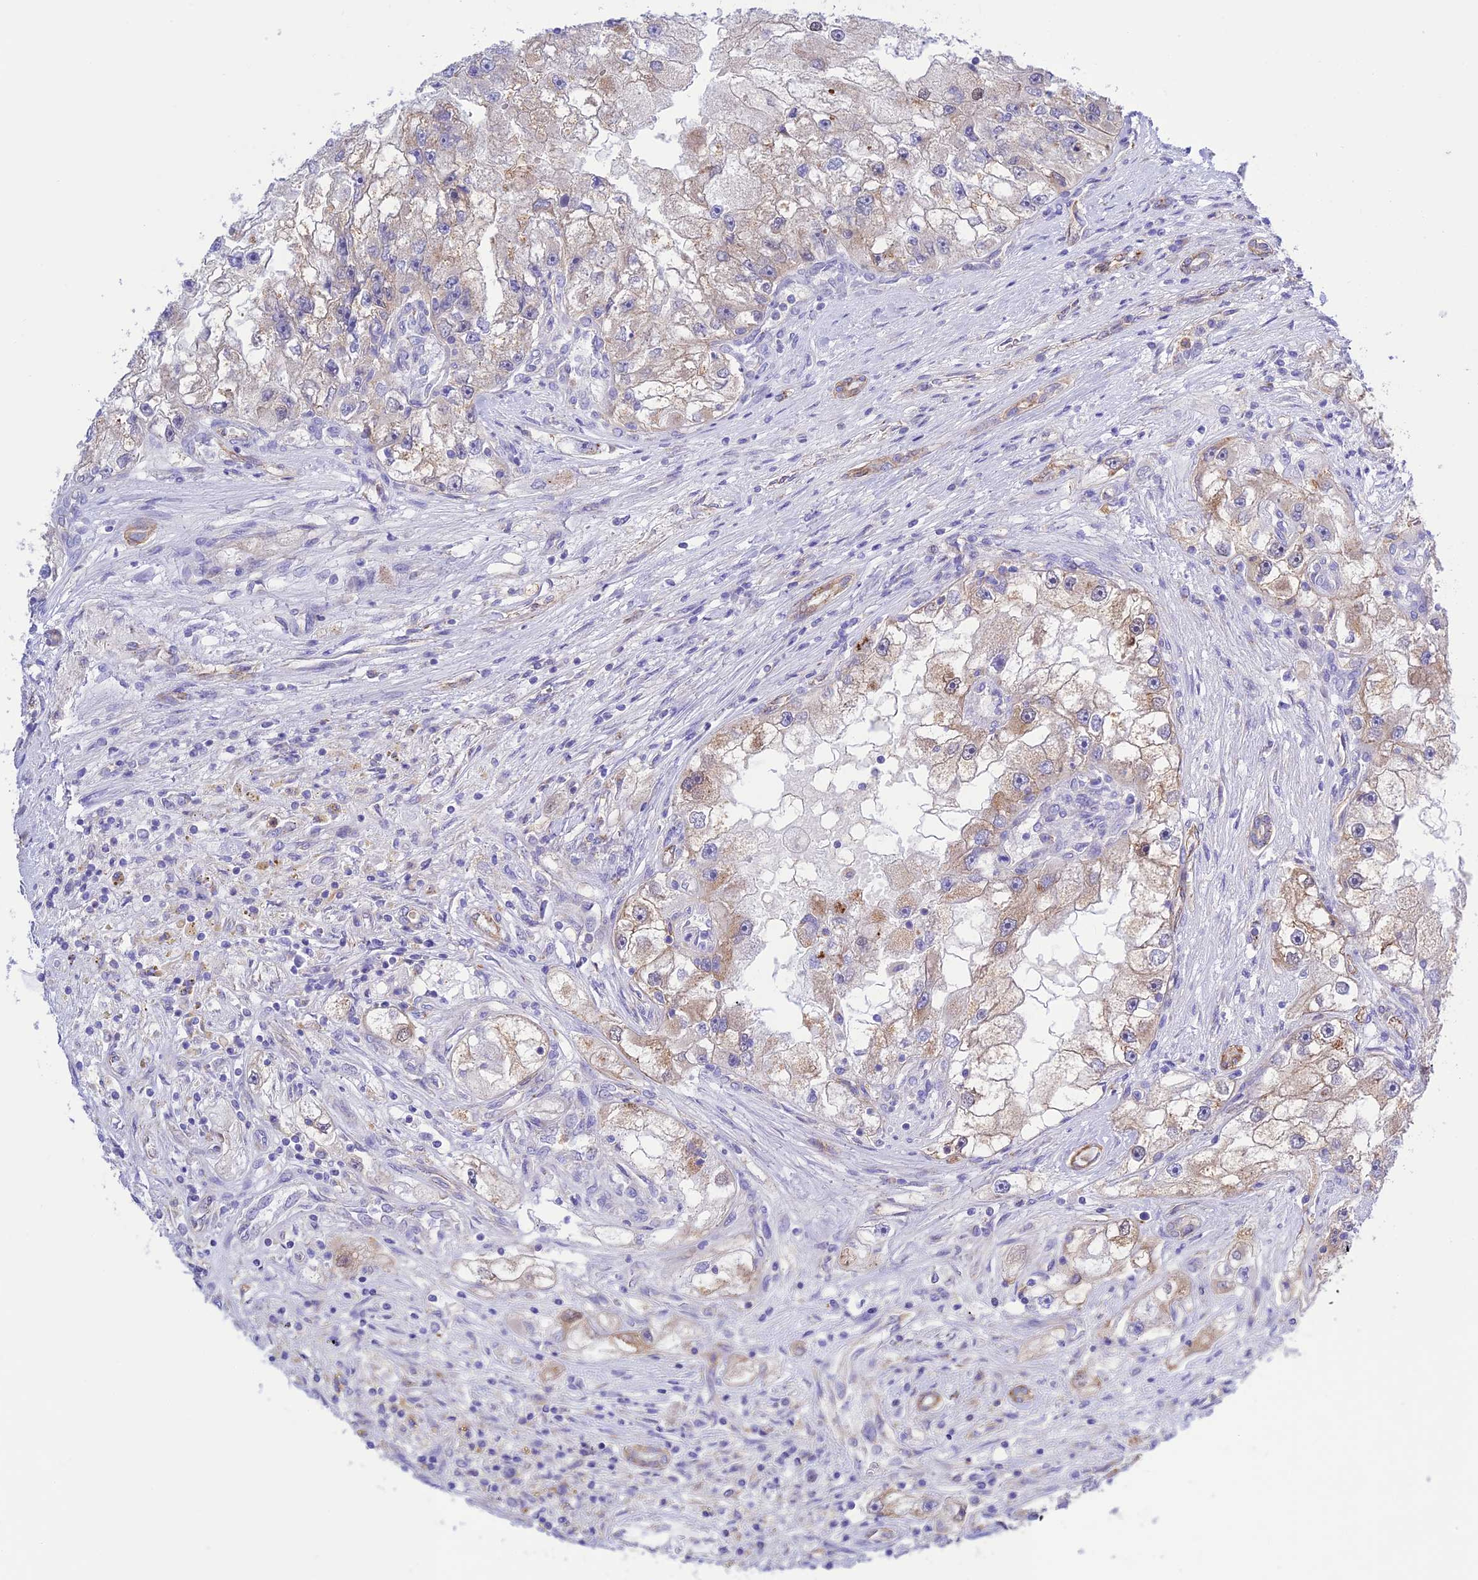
{"staining": {"intensity": "weak", "quantity": "<25%", "location": "cytoplasmic/membranous"}, "tissue": "renal cancer", "cell_type": "Tumor cells", "image_type": "cancer", "snomed": [{"axis": "morphology", "description": "Adenocarcinoma, NOS"}, {"axis": "topography", "description": "Kidney"}], "caption": "Tumor cells show no significant protein expression in adenocarcinoma (renal).", "gene": "CHSY3", "patient": {"sex": "male", "age": 63}}